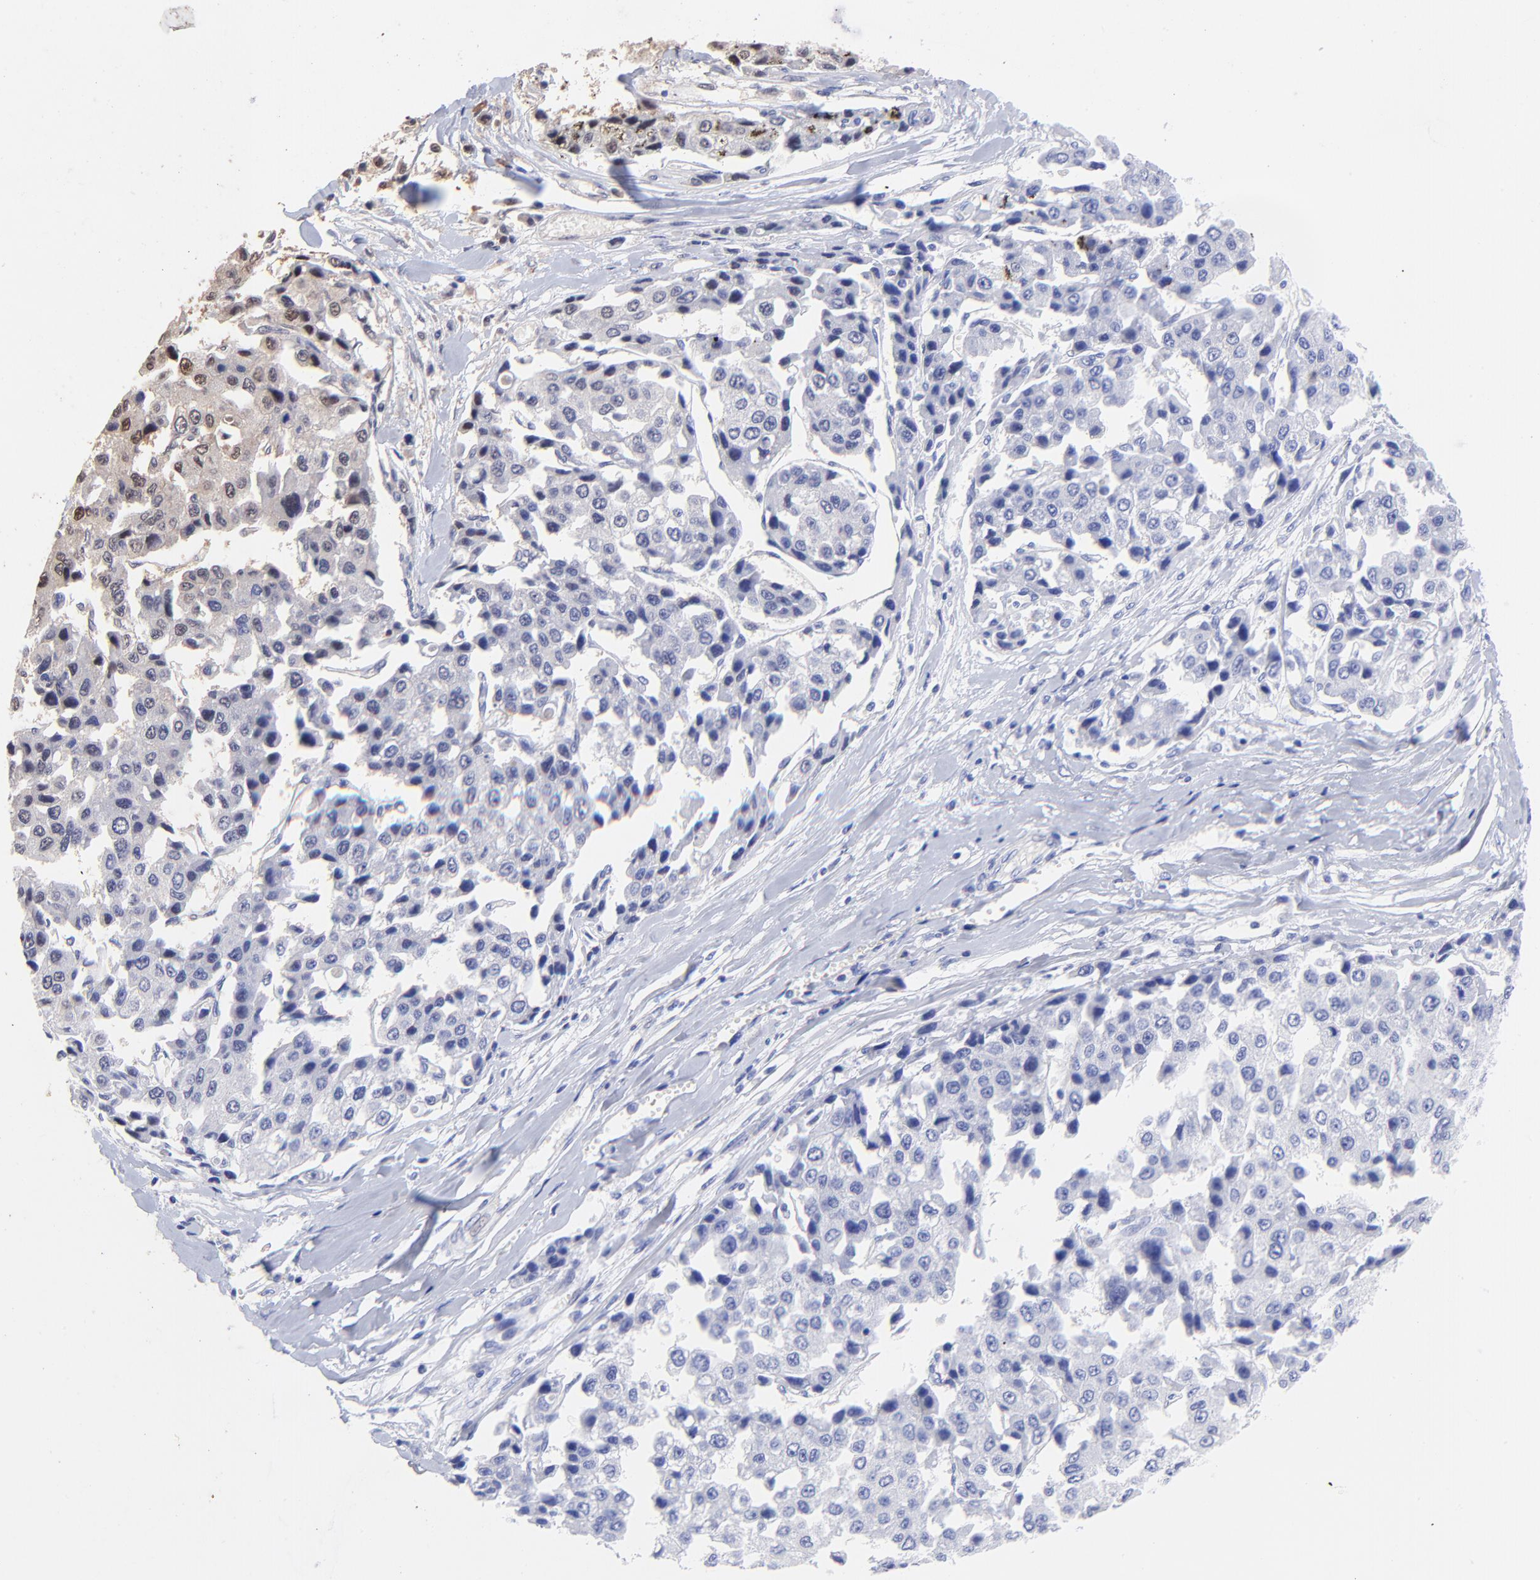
{"staining": {"intensity": "negative", "quantity": "none", "location": "none"}, "tissue": "liver cancer", "cell_type": "Tumor cells", "image_type": "cancer", "snomed": [{"axis": "morphology", "description": "Carcinoma, Hepatocellular, NOS"}, {"axis": "topography", "description": "Liver"}], "caption": "Human liver hepatocellular carcinoma stained for a protein using immunohistochemistry demonstrates no positivity in tumor cells.", "gene": "PSMA6", "patient": {"sex": "female", "age": 66}}